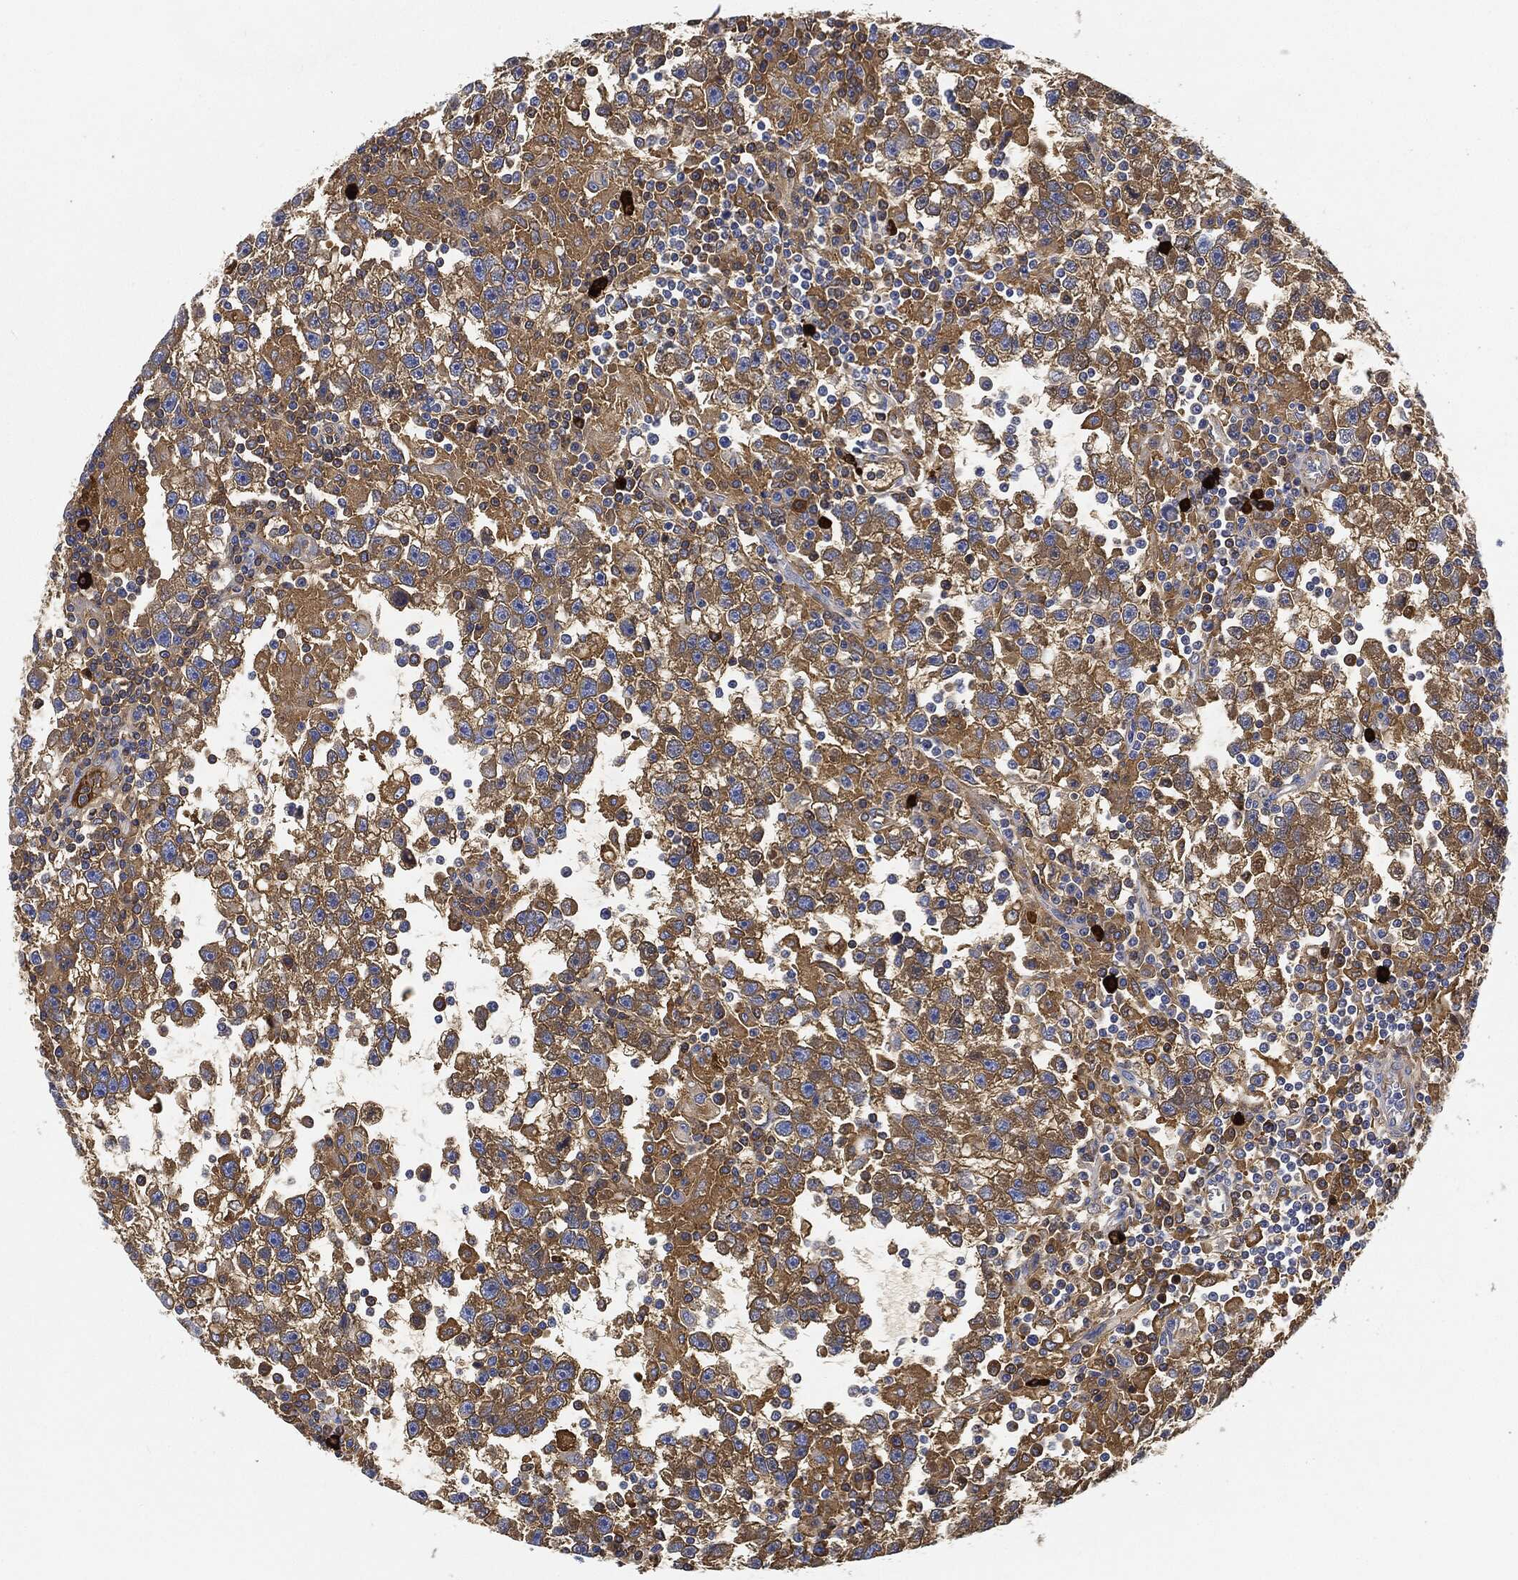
{"staining": {"intensity": "moderate", "quantity": ">75%", "location": "cytoplasmic/membranous"}, "tissue": "testis cancer", "cell_type": "Tumor cells", "image_type": "cancer", "snomed": [{"axis": "morphology", "description": "Seminoma, NOS"}, {"axis": "topography", "description": "Testis"}], "caption": "An immunohistochemistry photomicrograph of tumor tissue is shown. Protein staining in brown shows moderate cytoplasmic/membranous positivity in testis cancer within tumor cells.", "gene": "IGLV6-57", "patient": {"sex": "male", "age": 47}}